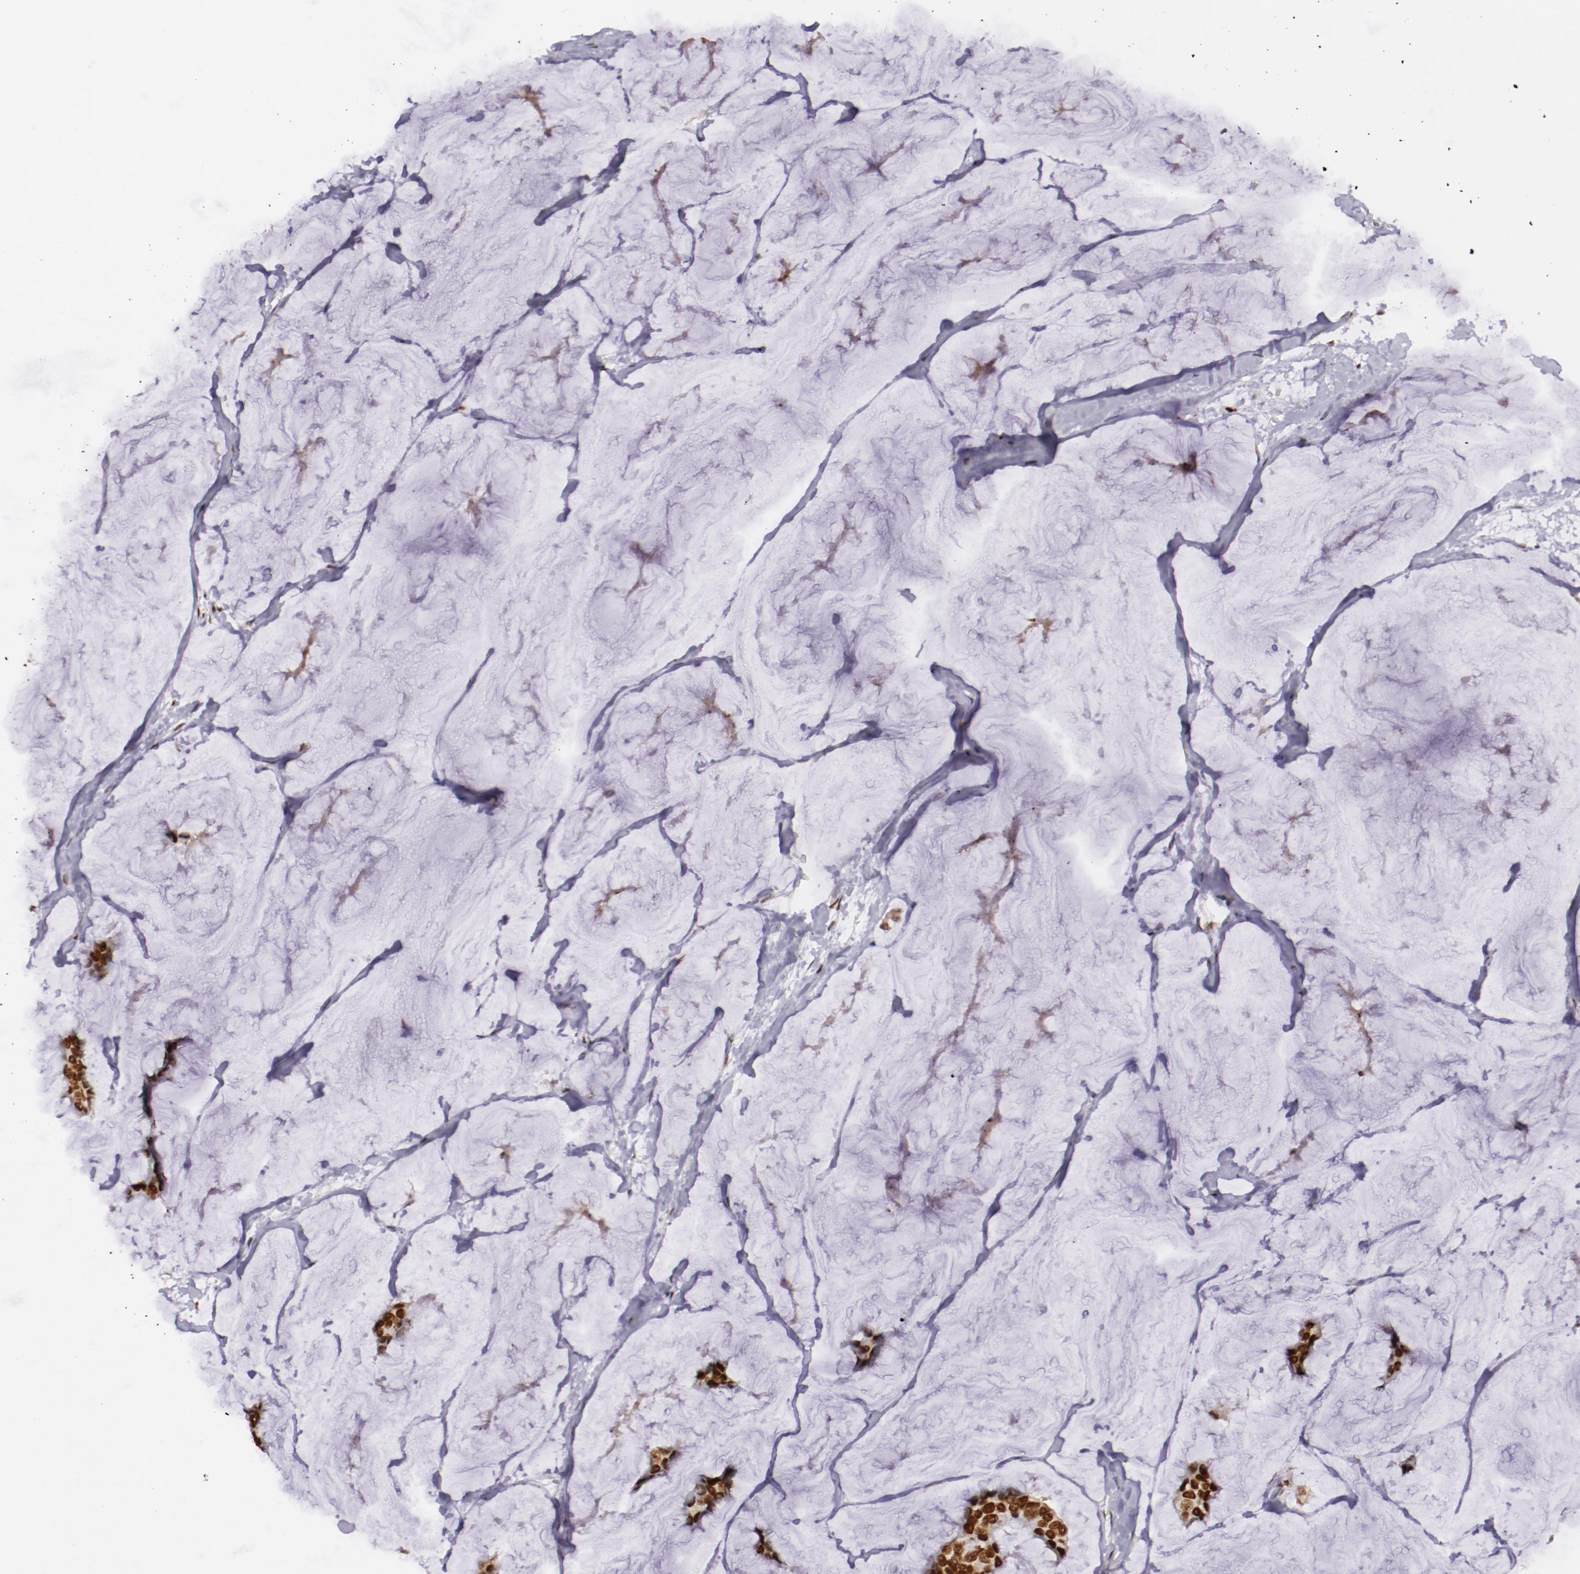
{"staining": {"intensity": "moderate", "quantity": ">75%", "location": "nuclear"}, "tissue": "breast cancer", "cell_type": "Tumor cells", "image_type": "cancer", "snomed": [{"axis": "morphology", "description": "Normal tissue, NOS"}, {"axis": "morphology", "description": "Duct carcinoma"}, {"axis": "topography", "description": "Breast"}], "caption": "Immunohistochemistry (IHC) of breast invasive ductal carcinoma displays medium levels of moderate nuclear positivity in approximately >75% of tumor cells.", "gene": "STAG2", "patient": {"sex": "female", "age": 50}}